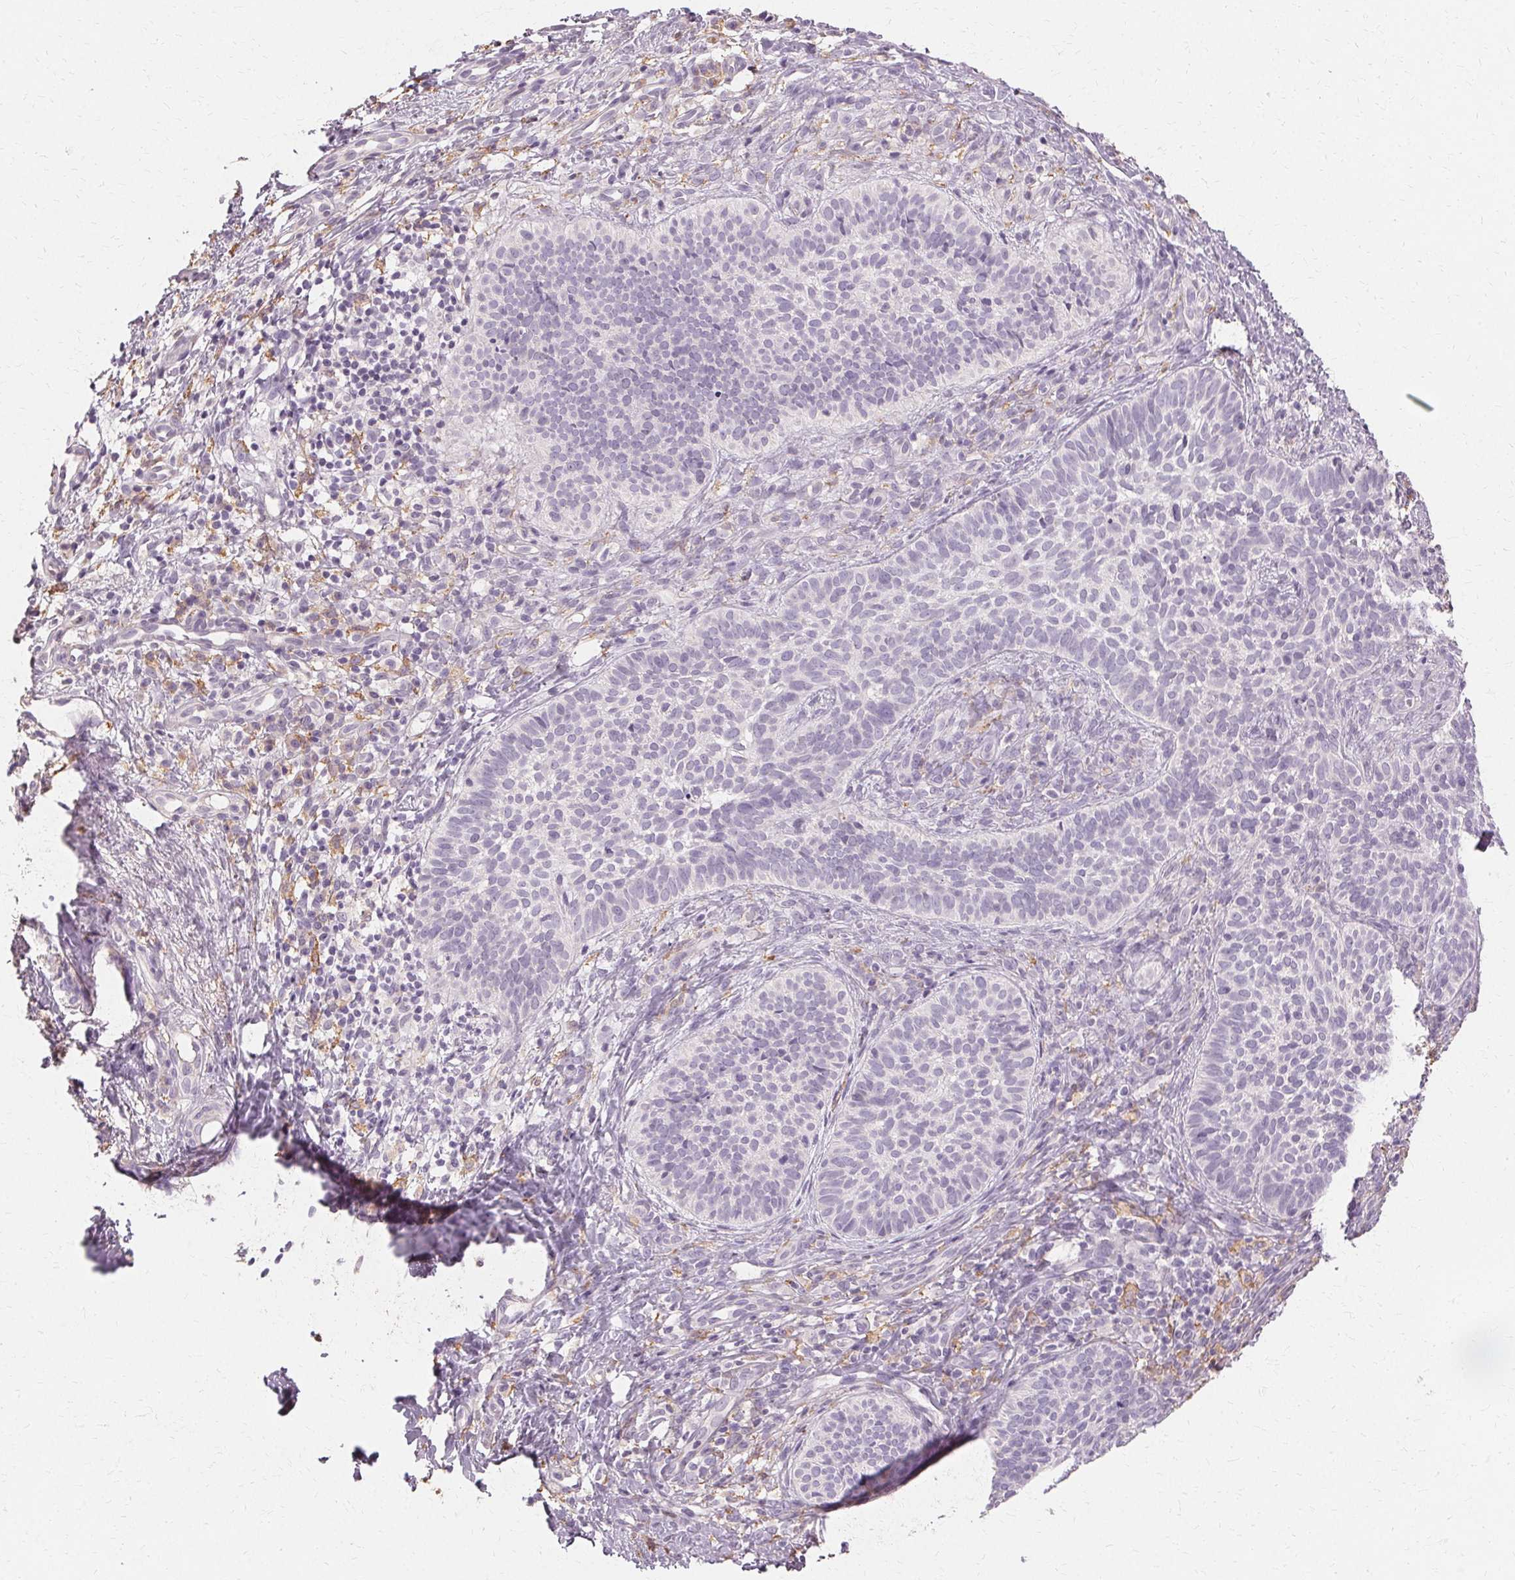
{"staining": {"intensity": "negative", "quantity": "none", "location": "none"}, "tissue": "skin cancer", "cell_type": "Tumor cells", "image_type": "cancer", "snomed": [{"axis": "morphology", "description": "Basal cell carcinoma"}, {"axis": "topography", "description": "Skin"}], "caption": "Immunohistochemical staining of human skin cancer exhibits no significant positivity in tumor cells. Brightfield microscopy of IHC stained with DAB (brown) and hematoxylin (blue), captured at high magnification.", "gene": "IFNGR1", "patient": {"sex": "male", "age": 57}}